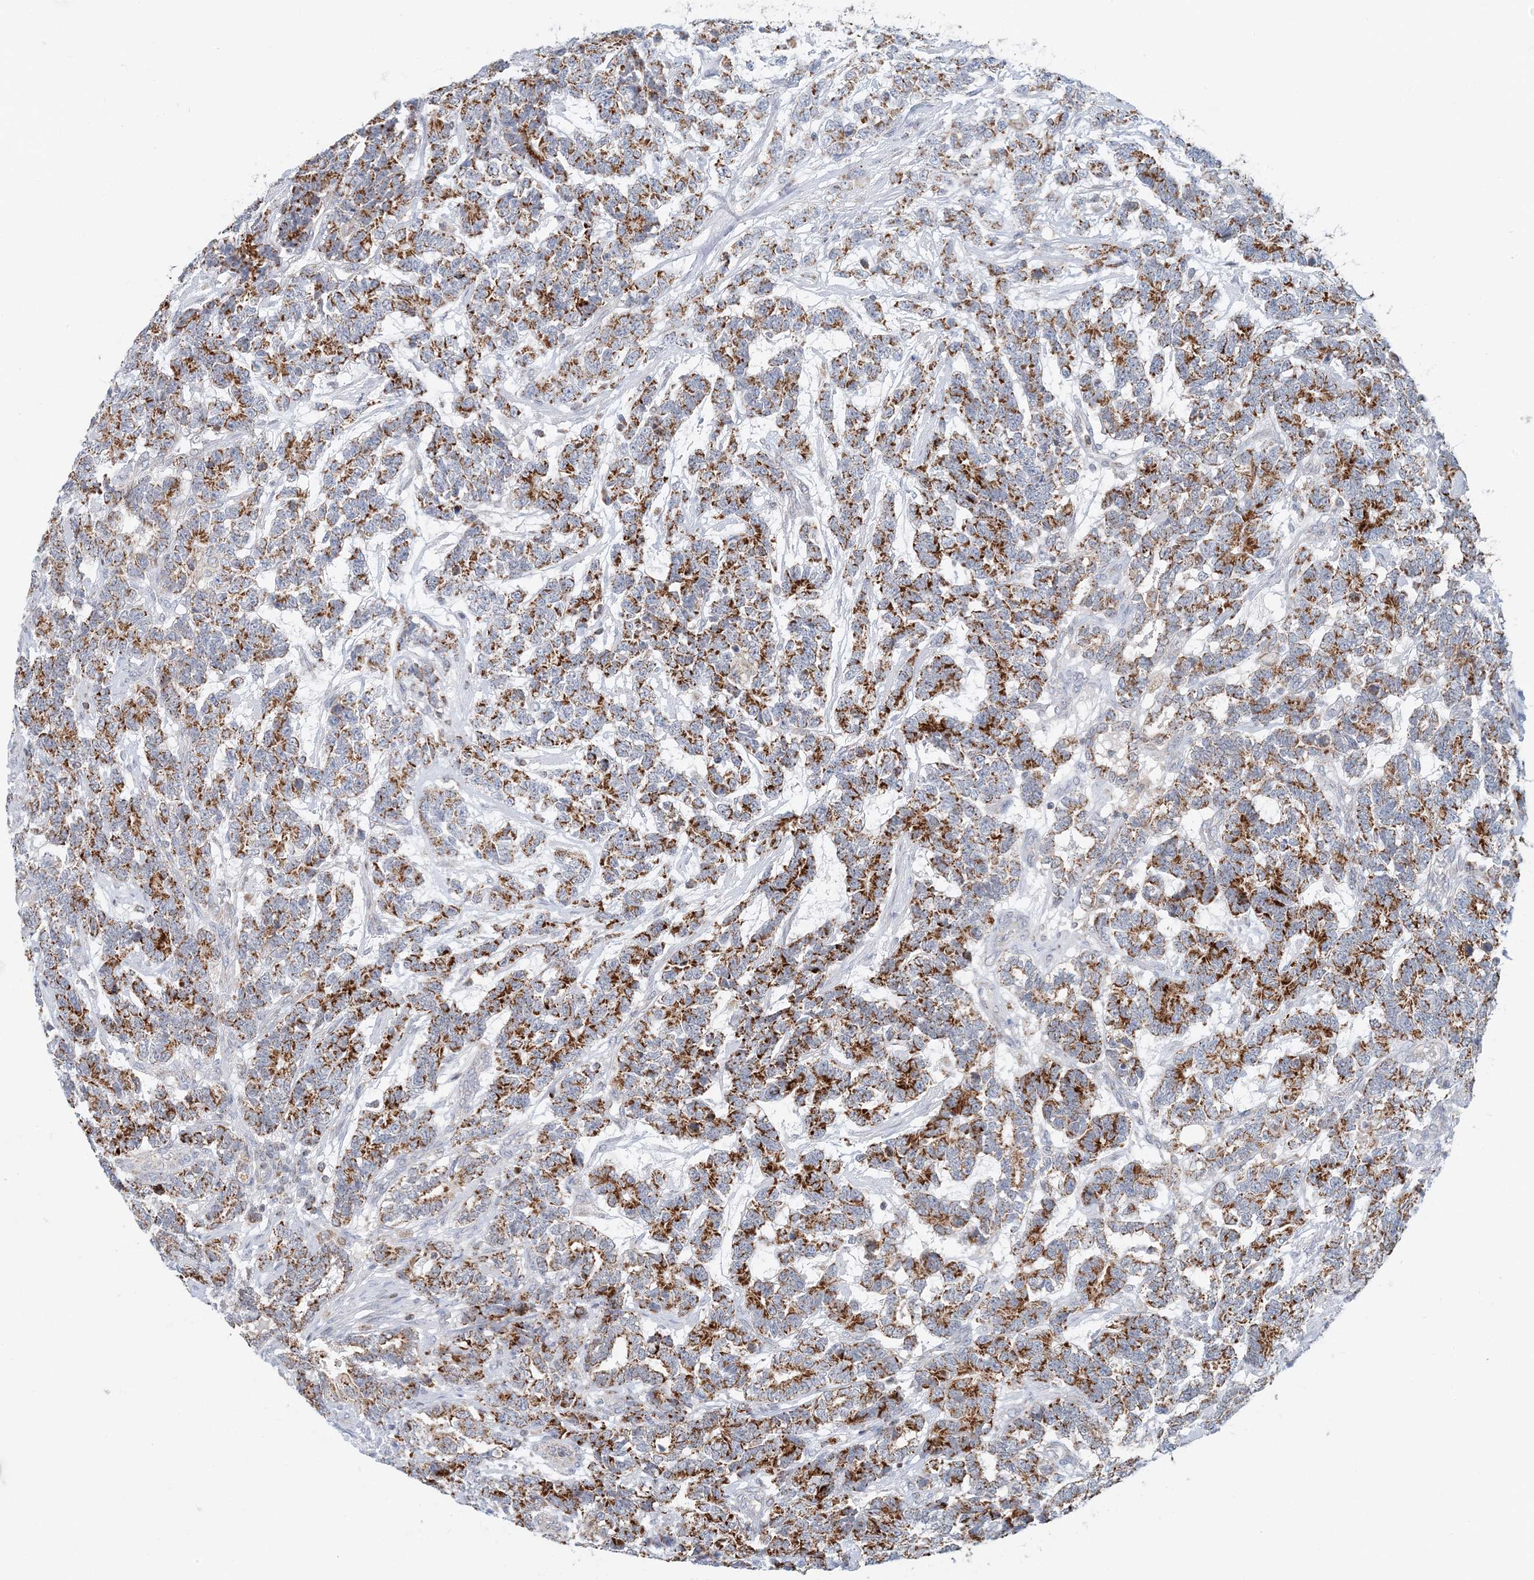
{"staining": {"intensity": "strong", "quantity": "25%-75%", "location": "cytoplasmic/membranous"}, "tissue": "testis cancer", "cell_type": "Tumor cells", "image_type": "cancer", "snomed": [{"axis": "morphology", "description": "Carcinoma, Embryonal, NOS"}, {"axis": "topography", "description": "Testis"}], "caption": "Immunohistochemistry (IHC) staining of embryonal carcinoma (testis), which displays high levels of strong cytoplasmic/membranous expression in about 25%-75% of tumor cells indicating strong cytoplasmic/membranous protein expression. The staining was performed using DAB (3,3'-diaminobenzidine) (brown) for protein detection and nuclei were counterstained in hematoxylin (blue).", "gene": "BDH1", "patient": {"sex": "male", "age": 26}}